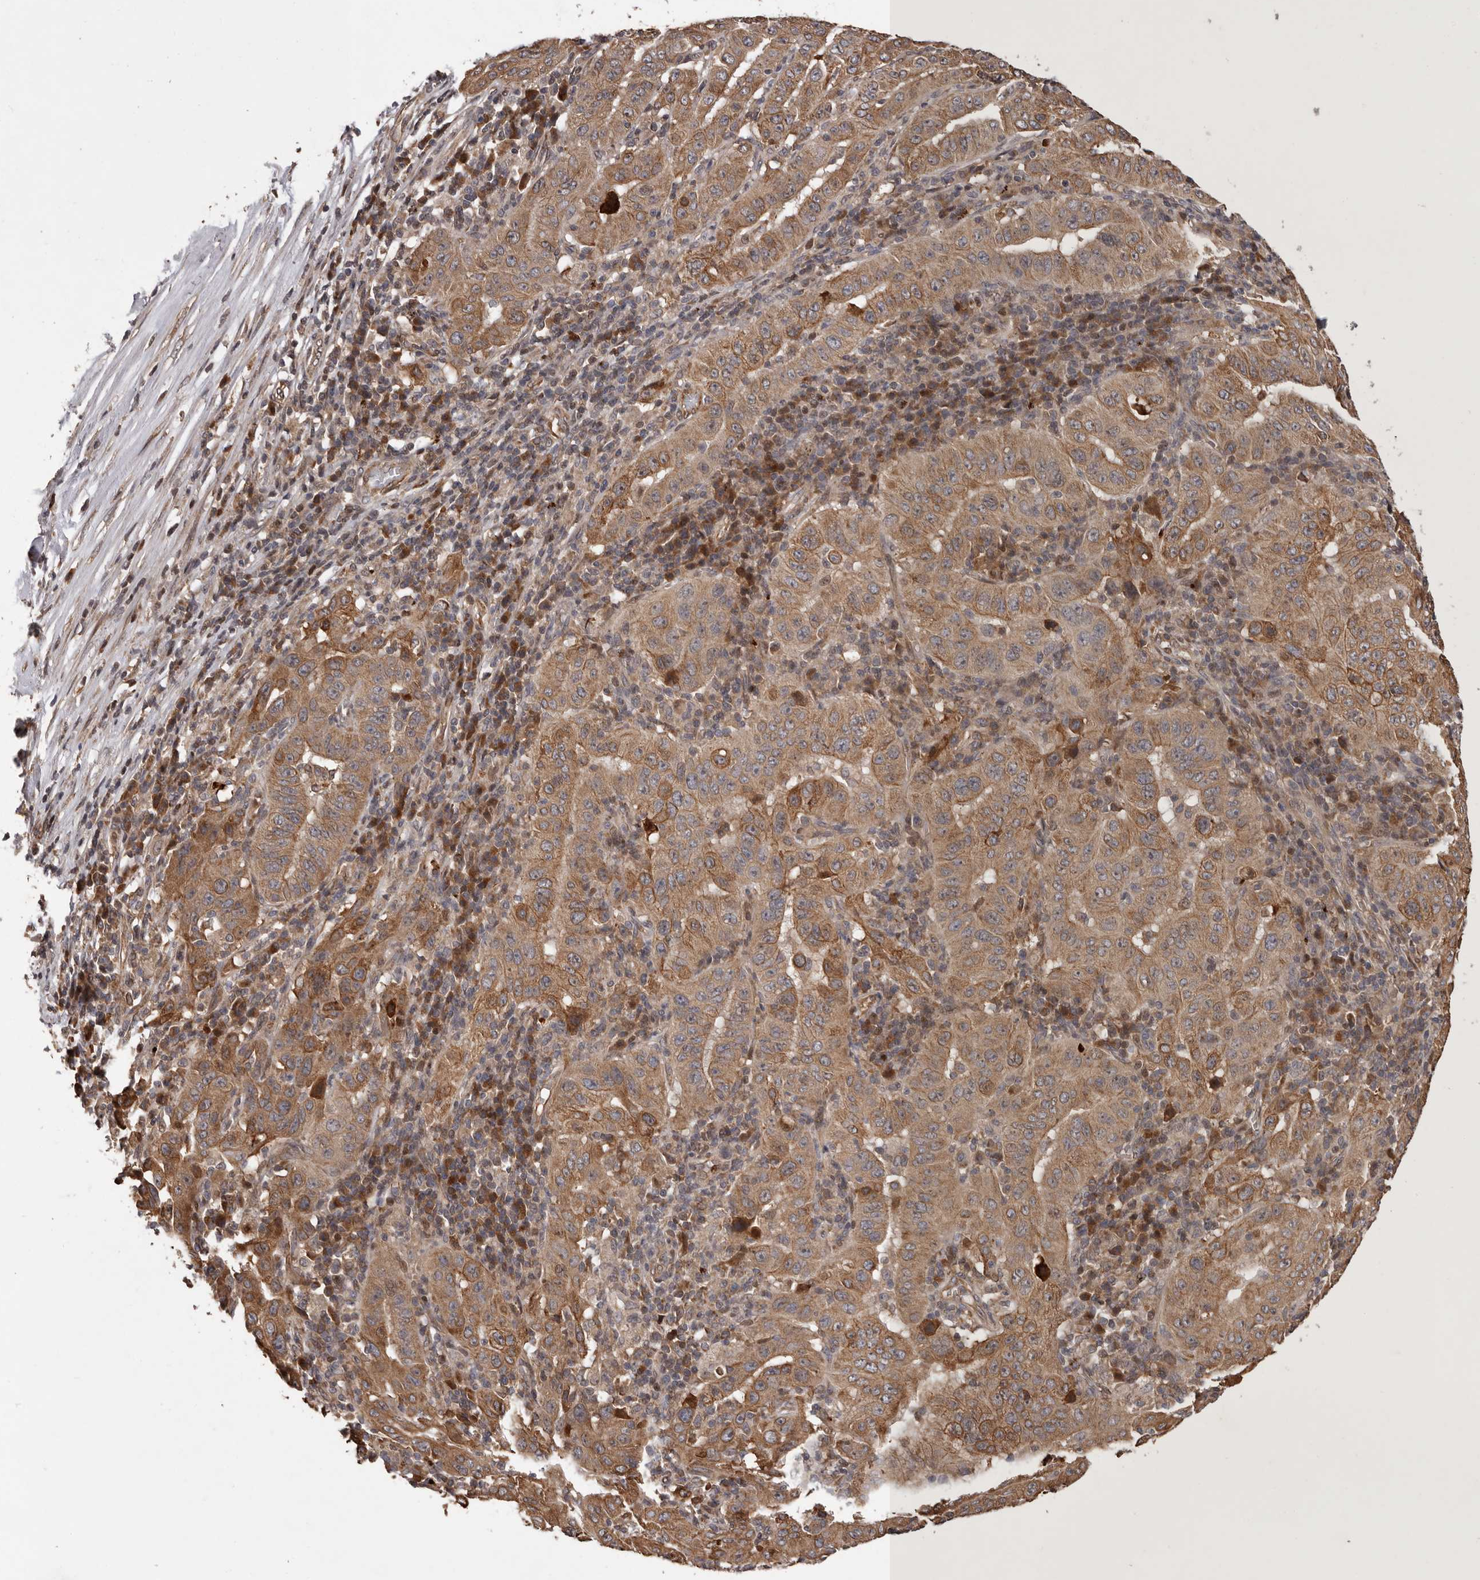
{"staining": {"intensity": "moderate", "quantity": ">75%", "location": "cytoplasmic/membranous"}, "tissue": "pancreatic cancer", "cell_type": "Tumor cells", "image_type": "cancer", "snomed": [{"axis": "morphology", "description": "Adenocarcinoma, NOS"}, {"axis": "topography", "description": "Pancreas"}], "caption": "Moderate cytoplasmic/membranous protein expression is identified in approximately >75% of tumor cells in pancreatic cancer.", "gene": "GADD45B", "patient": {"sex": "male", "age": 63}}